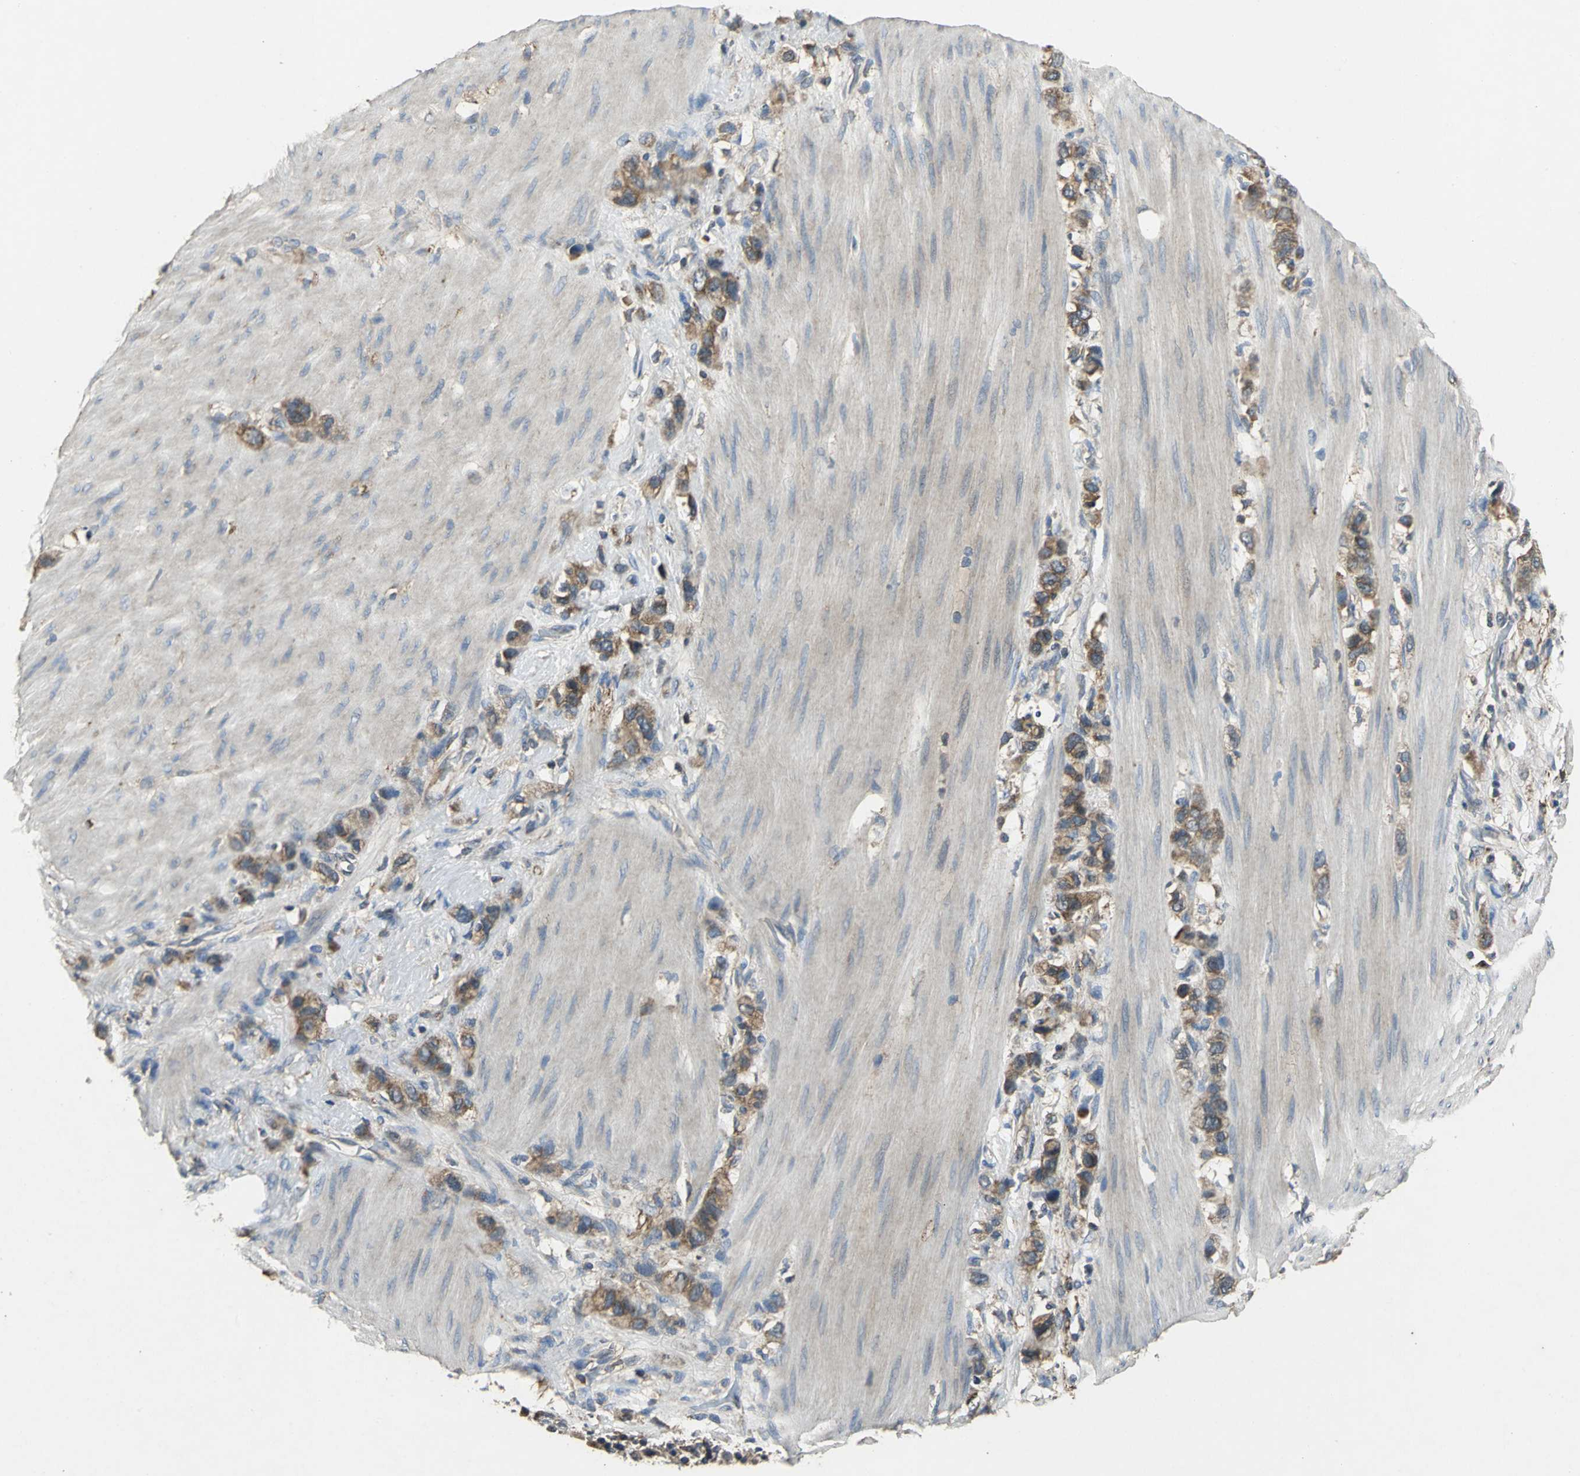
{"staining": {"intensity": "moderate", "quantity": ">75%", "location": "cytoplasmic/membranous"}, "tissue": "stomach cancer", "cell_type": "Tumor cells", "image_type": "cancer", "snomed": [{"axis": "morphology", "description": "Normal tissue, NOS"}, {"axis": "morphology", "description": "Adenocarcinoma, NOS"}, {"axis": "morphology", "description": "Adenocarcinoma, High grade"}, {"axis": "topography", "description": "Stomach, upper"}, {"axis": "topography", "description": "Stomach"}], "caption": "The image demonstrates immunohistochemical staining of adenocarcinoma (stomach). There is moderate cytoplasmic/membranous staining is identified in about >75% of tumor cells.", "gene": "IRF3", "patient": {"sex": "female", "age": 65}}